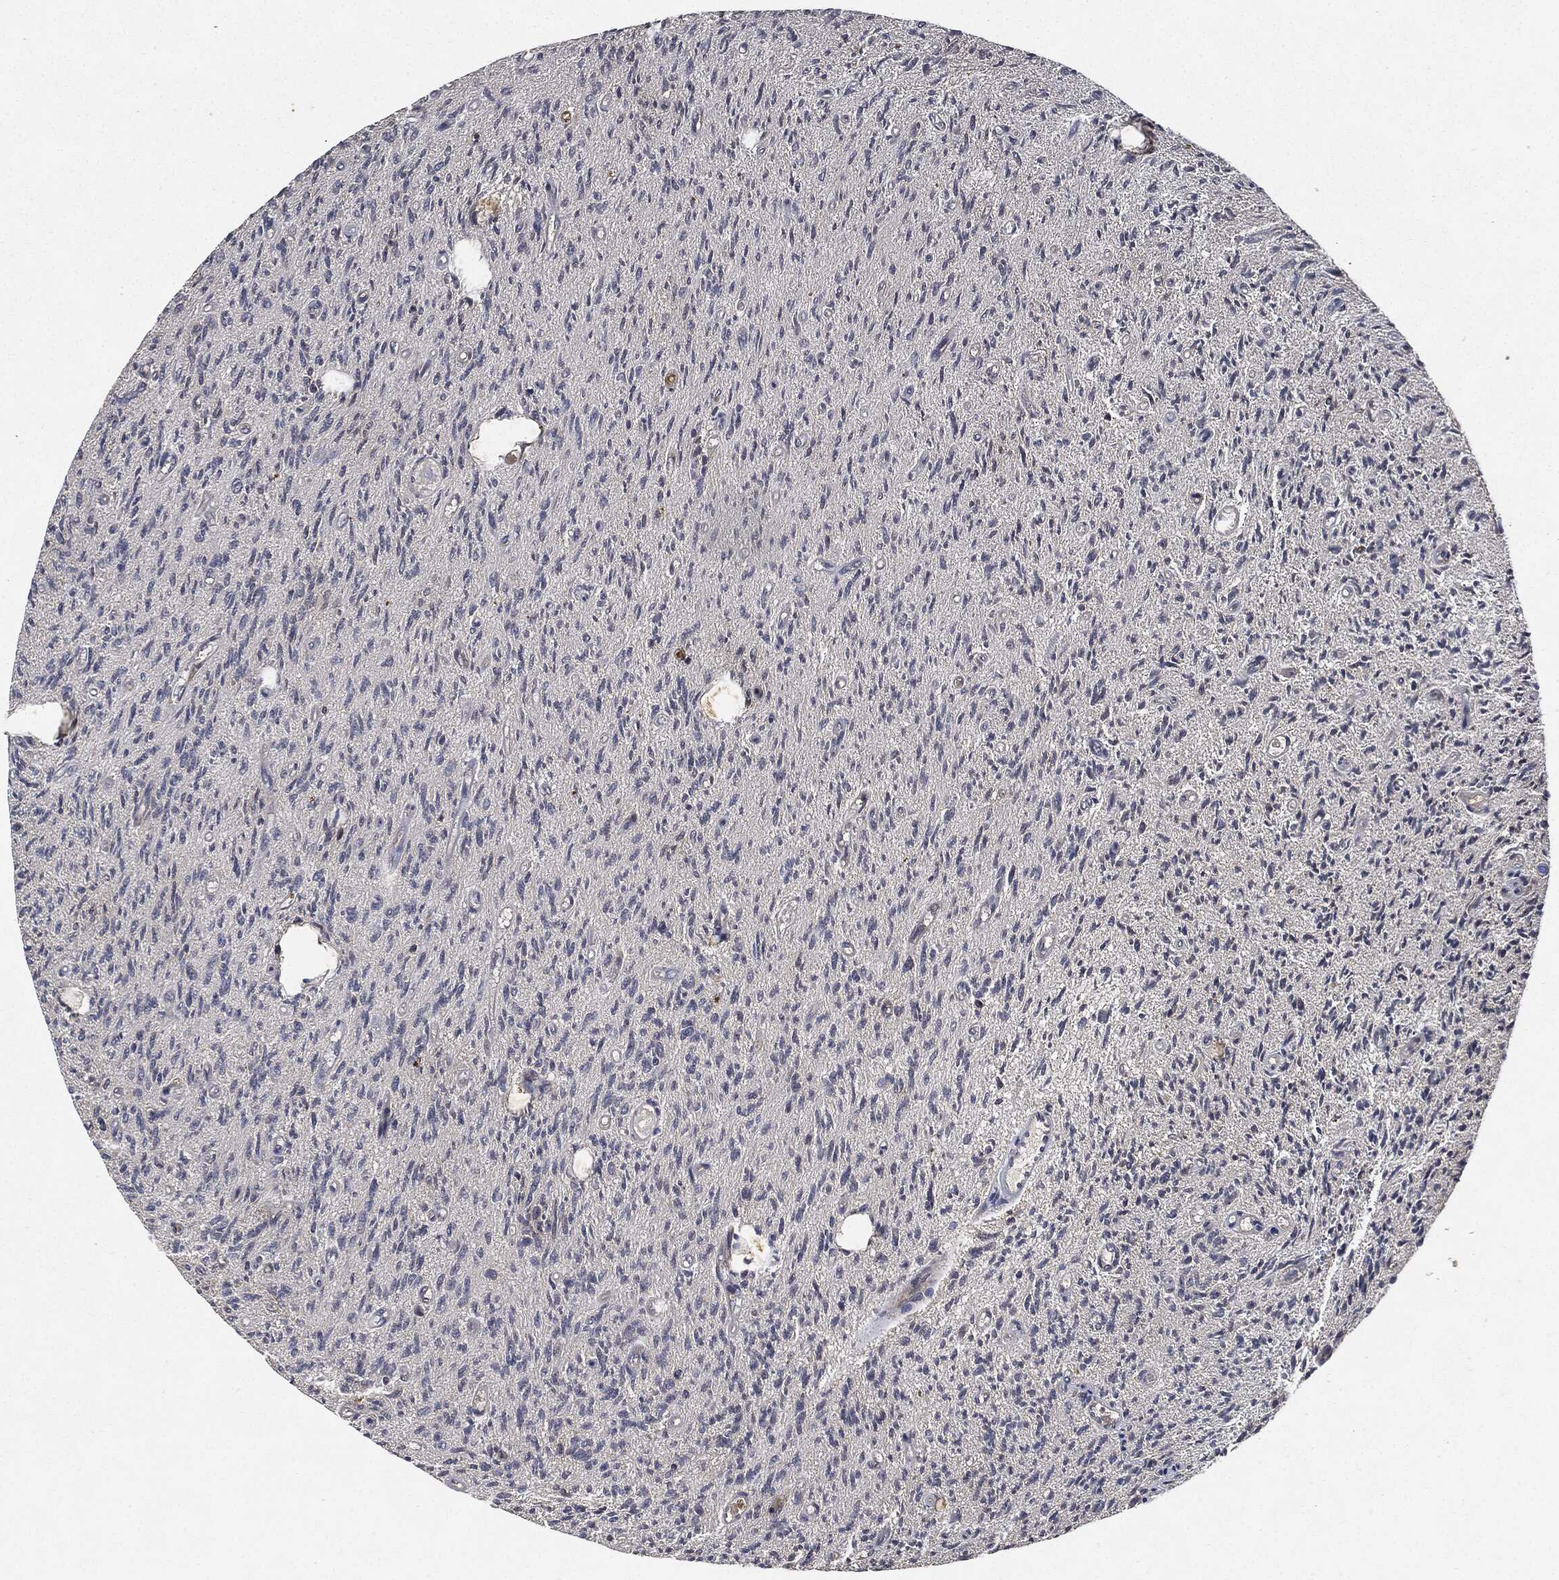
{"staining": {"intensity": "weak", "quantity": "<25%", "location": "cytoplasmic/membranous"}, "tissue": "glioma", "cell_type": "Tumor cells", "image_type": "cancer", "snomed": [{"axis": "morphology", "description": "Glioma, malignant, High grade"}, {"axis": "topography", "description": "Brain"}], "caption": "A high-resolution micrograph shows IHC staining of glioma, which demonstrates no significant staining in tumor cells.", "gene": "MLST8", "patient": {"sex": "male", "age": 64}}